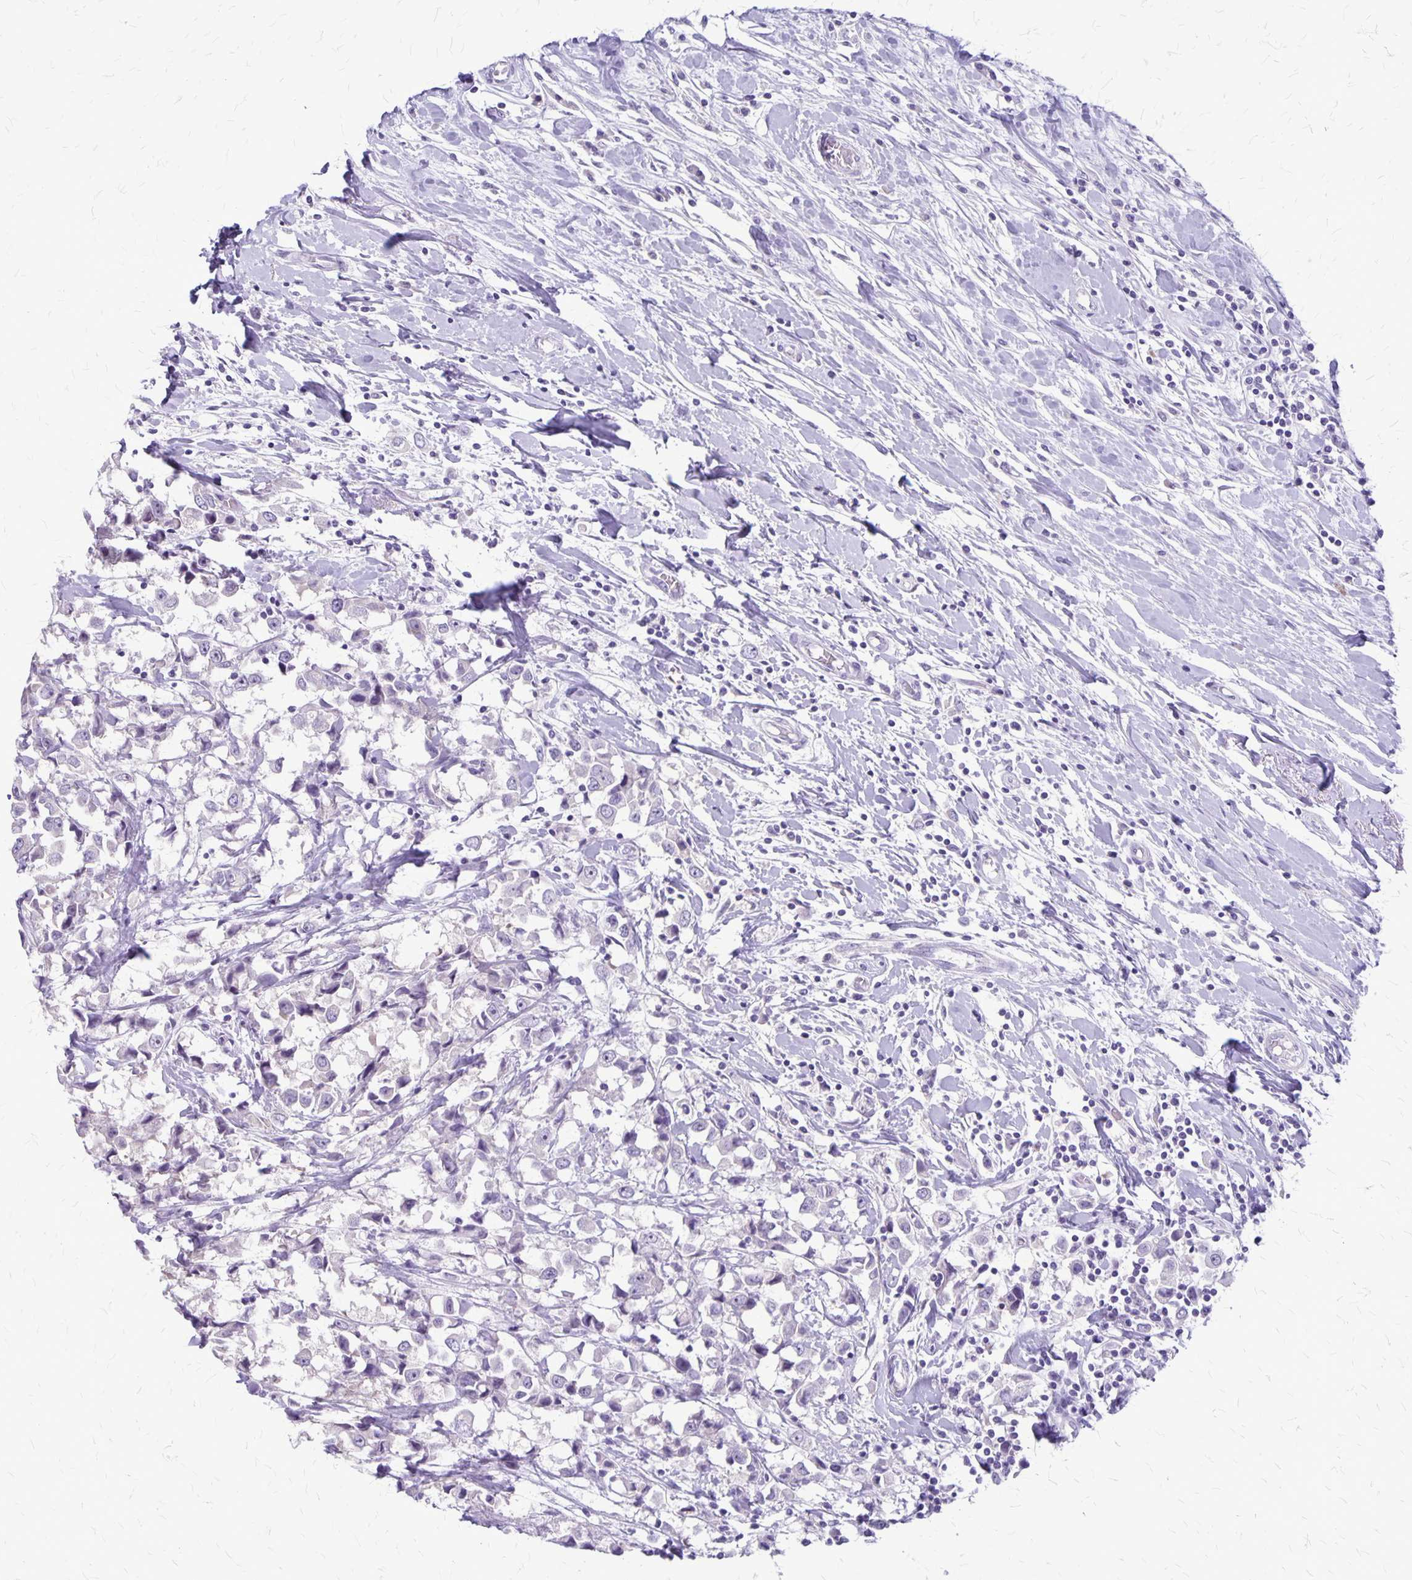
{"staining": {"intensity": "negative", "quantity": "none", "location": "none"}, "tissue": "breast cancer", "cell_type": "Tumor cells", "image_type": "cancer", "snomed": [{"axis": "morphology", "description": "Duct carcinoma"}, {"axis": "topography", "description": "Breast"}], "caption": "Human breast cancer stained for a protein using IHC demonstrates no expression in tumor cells.", "gene": "PLXNB3", "patient": {"sex": "female", "age": 61}}